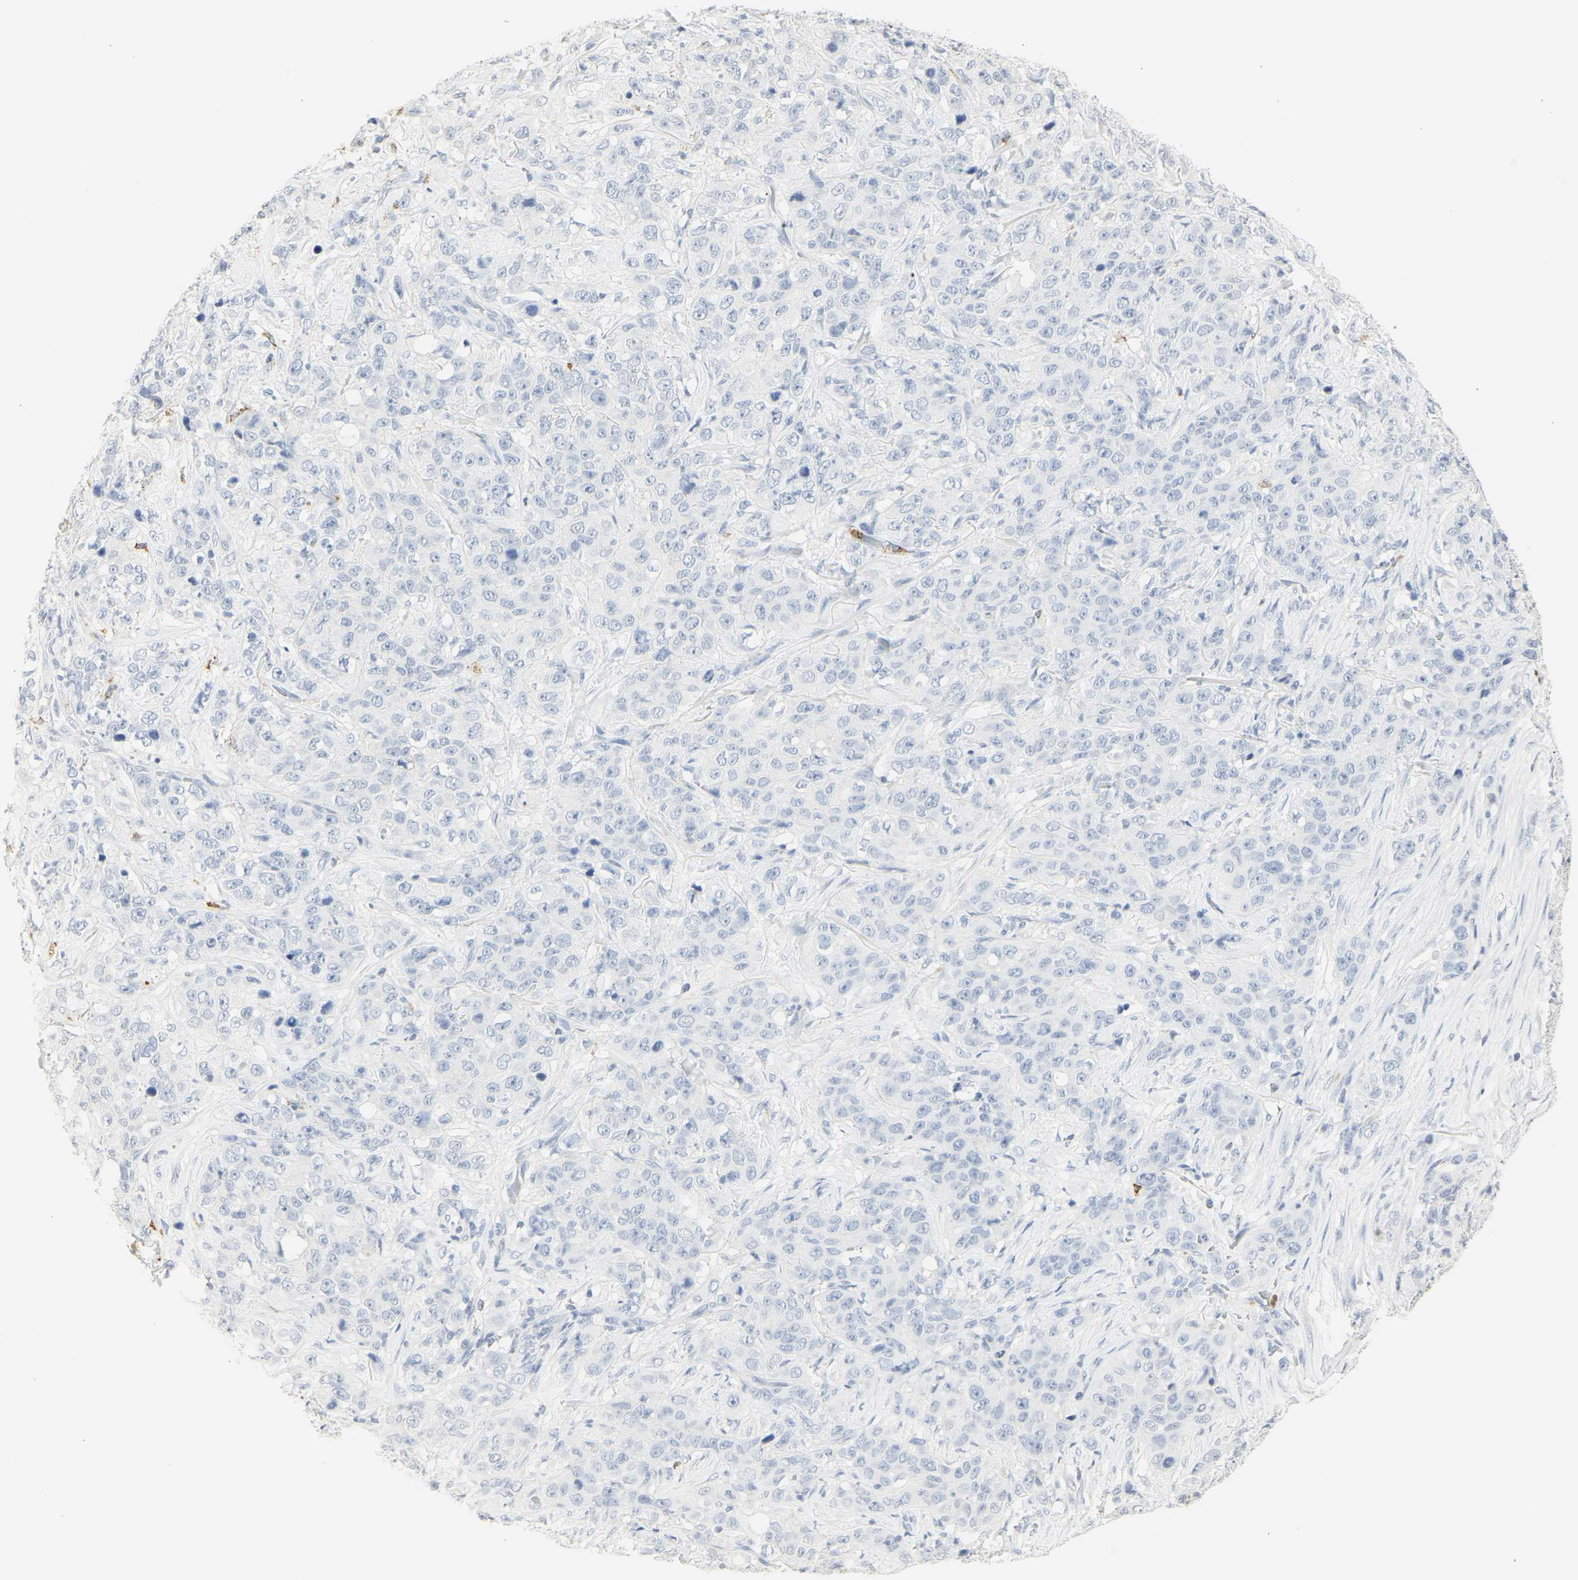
{"staining": {"intensity": "negative", "quantity": "none", "location": "none"}, "tissue": "stomach cancer", "cell_type": "Tumor cells", "image_type": "cancer", "snomed": [{"axis": "morphology", "description": "Adenocarcinoma, NOS"}, {"axis": "topography", "description": "Stomach"}], "caption": "IHC photomicrograph of neoplastic tissue: human stomach adenocarcinoma stained with DAB (3,3'-diaminobenzidine) displays no significant protein staining in tumor cells. (Brightfield microscopy of DAB IHC at high magnification).", "gene": "MPO", "patient": {"sex": "male", "age": 48}}